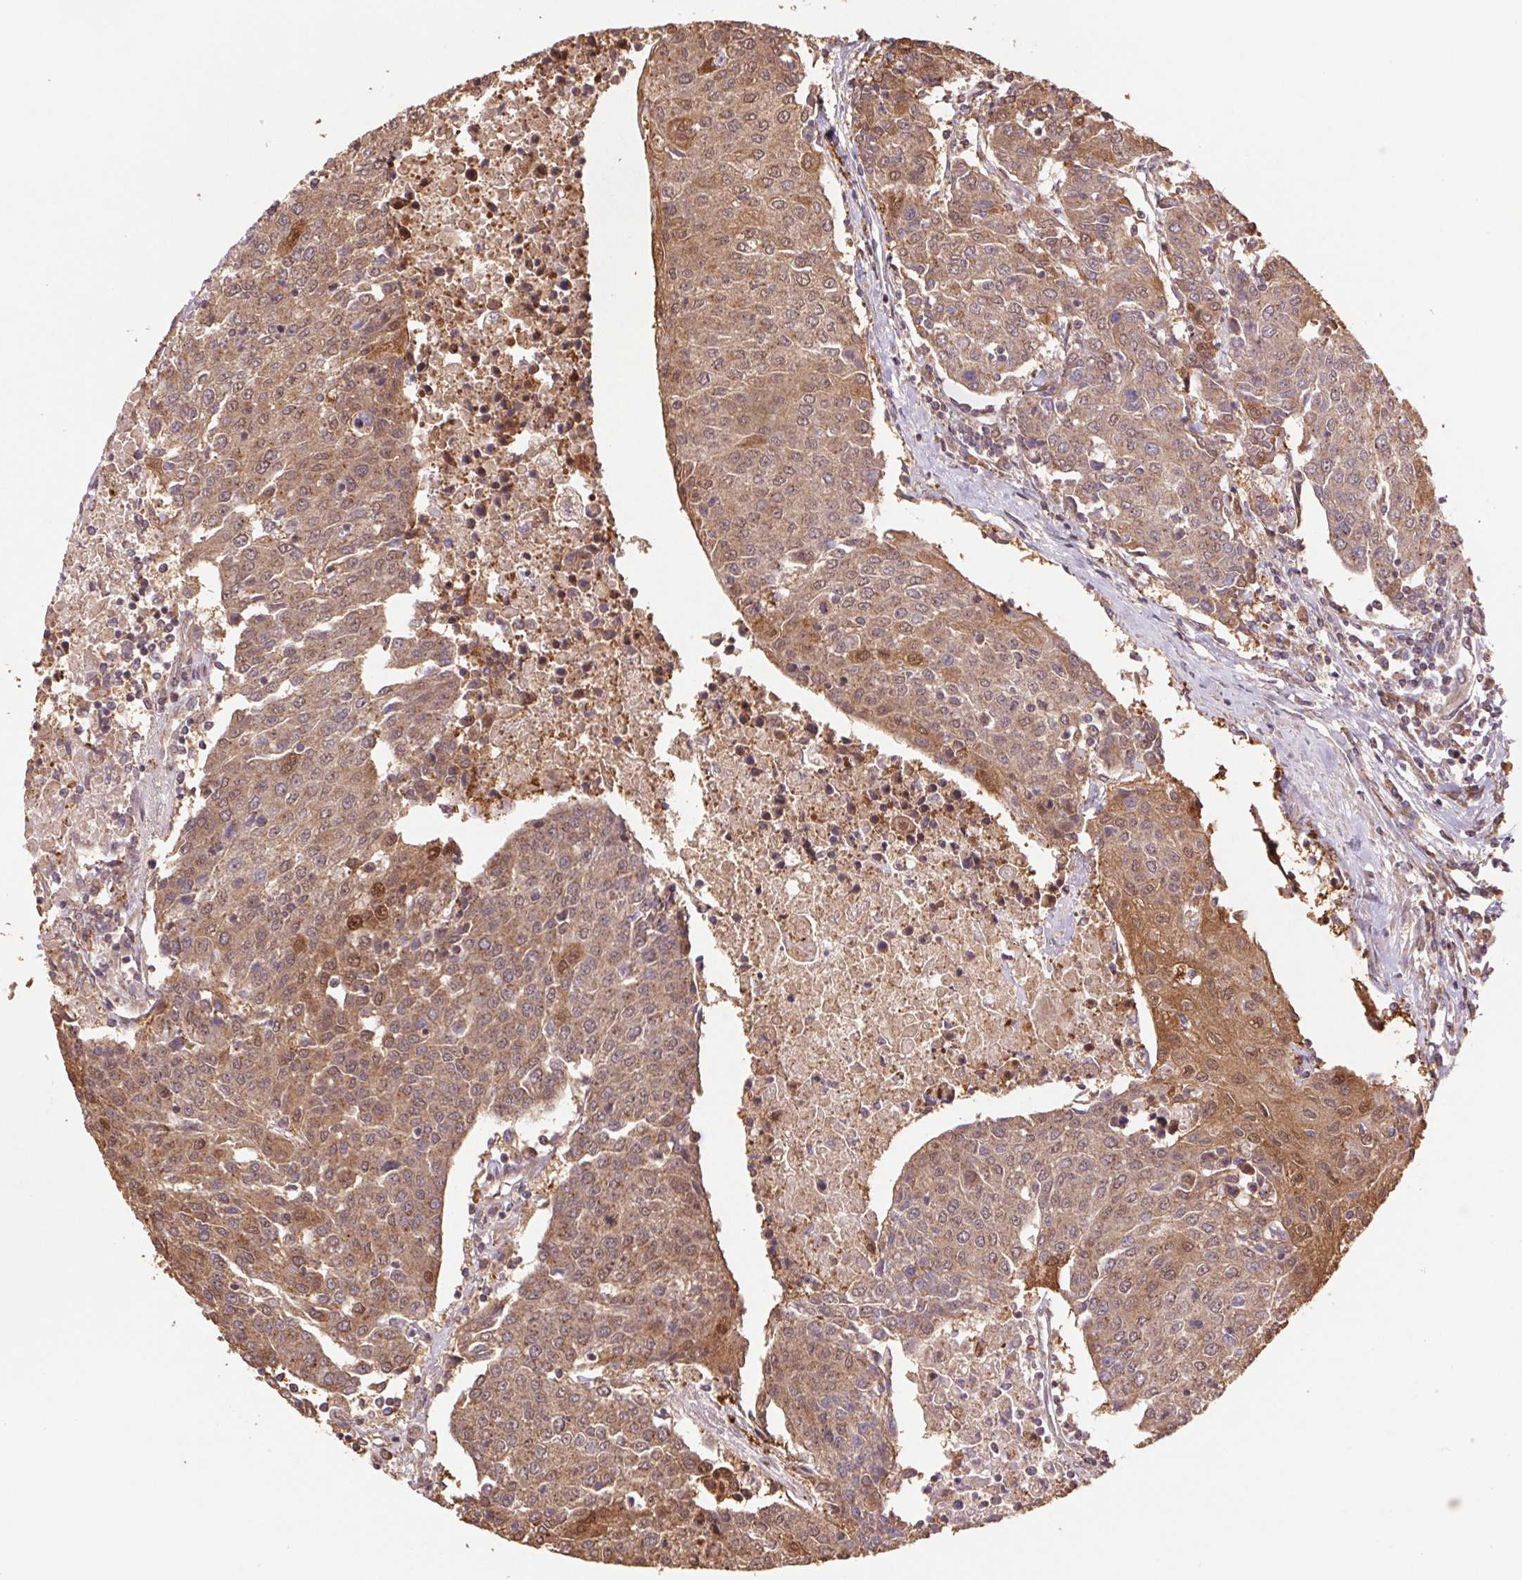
{"staining": {"intensity": "moderate", "quantity": ">75%", "location": "cytoplasmic/membranous,nuclear"}, "tissue": "urothelial cancer", "cell_type": "Tumor cells", "image_type": "cancer", "snomed": [{"axis": "morphology", "description": "Urothelial carcinoma, High grade"}, {"axis": "topography", "description": "Urinary bladder"}], "caption": "DAB immunohistochemical staining of urothelial carcinoma (high-grade) displays moderate cytoplasmic/membranous and nuclear protein positivity in about >75% of tumor cells.", "gene": "PDHA1", "patient": {"sex": "female", "age": 85}}